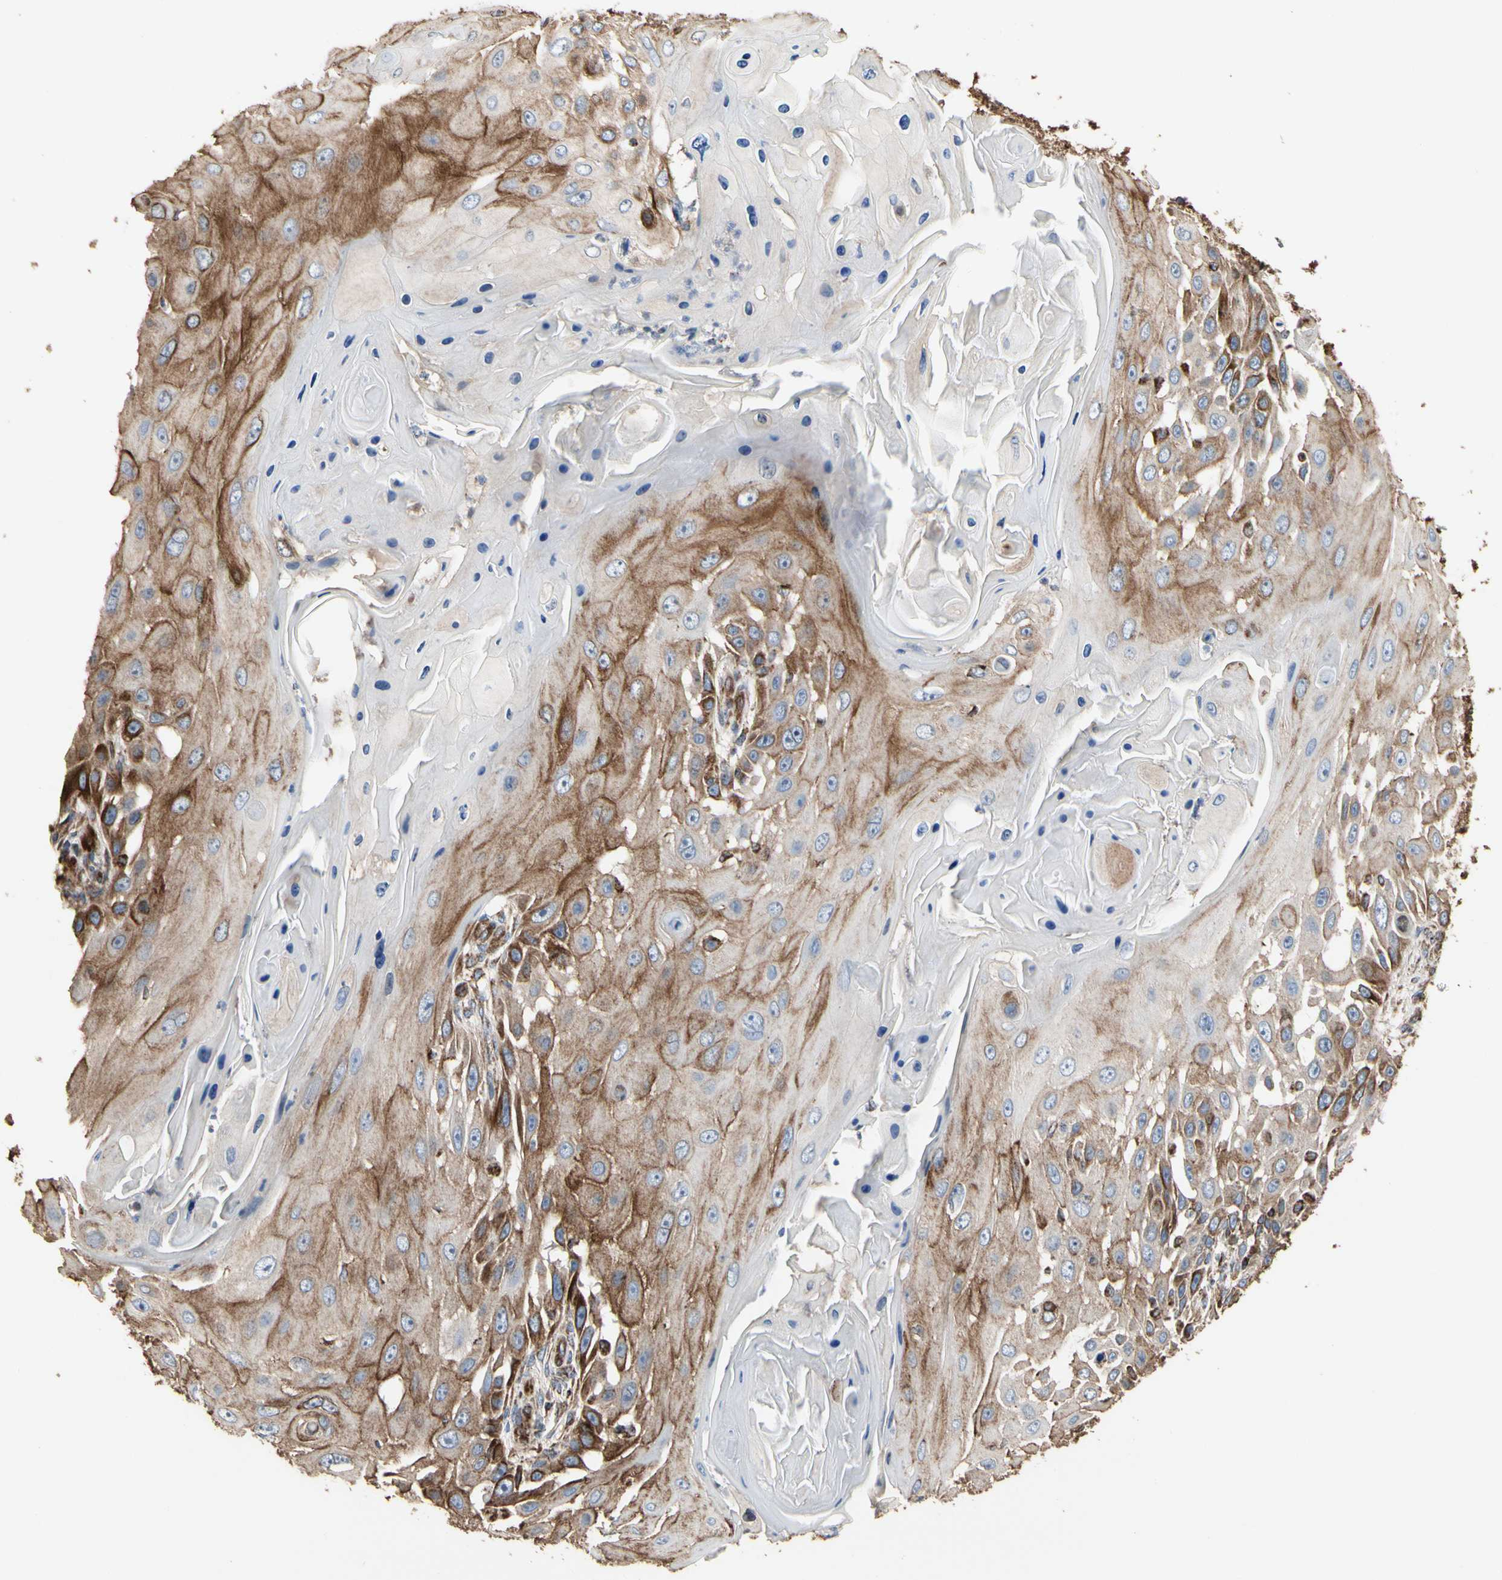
{"staining": {"intensity": "moderate", "quantity": "<25%", "location": "cytoplasmic/membranous"}, "tissue": "skin cancer", "cell_type": "Tumor cells", "image_type": "cancer", "snomed": [{"axis": "morphology", "description": "Squamous cell carcinoma, NOS"}, {"axis": "topography", "description": "Skin"}], "caption": "Immunohistochemistry of human skin cancer (squamous cell carcinoma) reveals low levels of moderate cytoplasmic/membranous expression in about <25% of tumor cells.", "gene": "TUBA1A", "patient": {"sex": "female", "age": 44}}